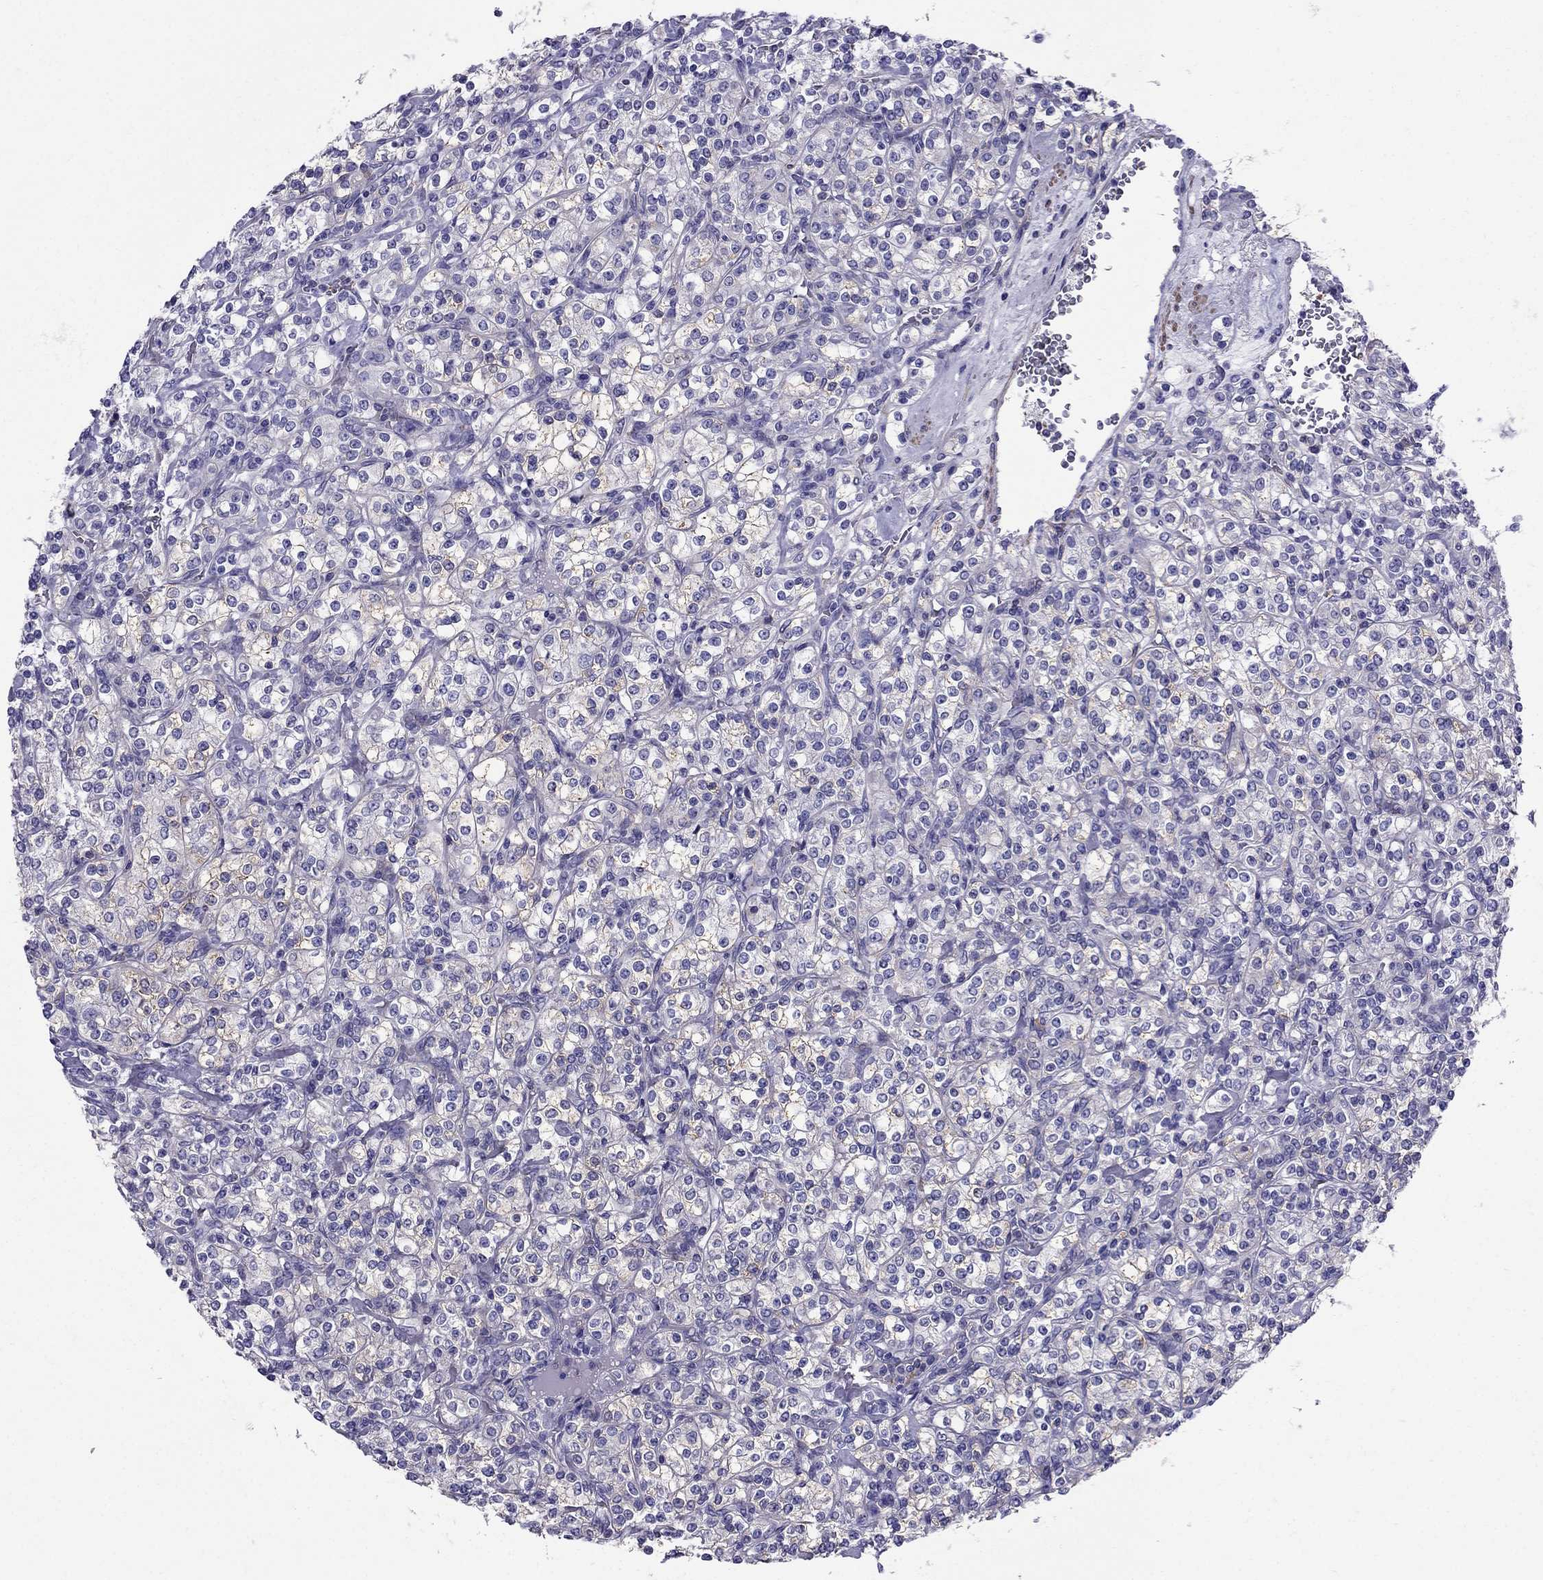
{"staining": {"intensity": "negative", "quantity": "none", "location": "none"}, "tissue": "renal cancer", "cell_type": "Tumor cells", "image_type": "cancer", "snomed": [{"axis": "morphology", "description": "Adenocarcinoma, NOS"}, {"axis": "topography", "description": "Kidney"}], "caption": "Tumor cells are negative for protein expression in human renal adenocarcinoma.", "gene": "GPR50", "patient": {"sex": "male", "age": 77}}